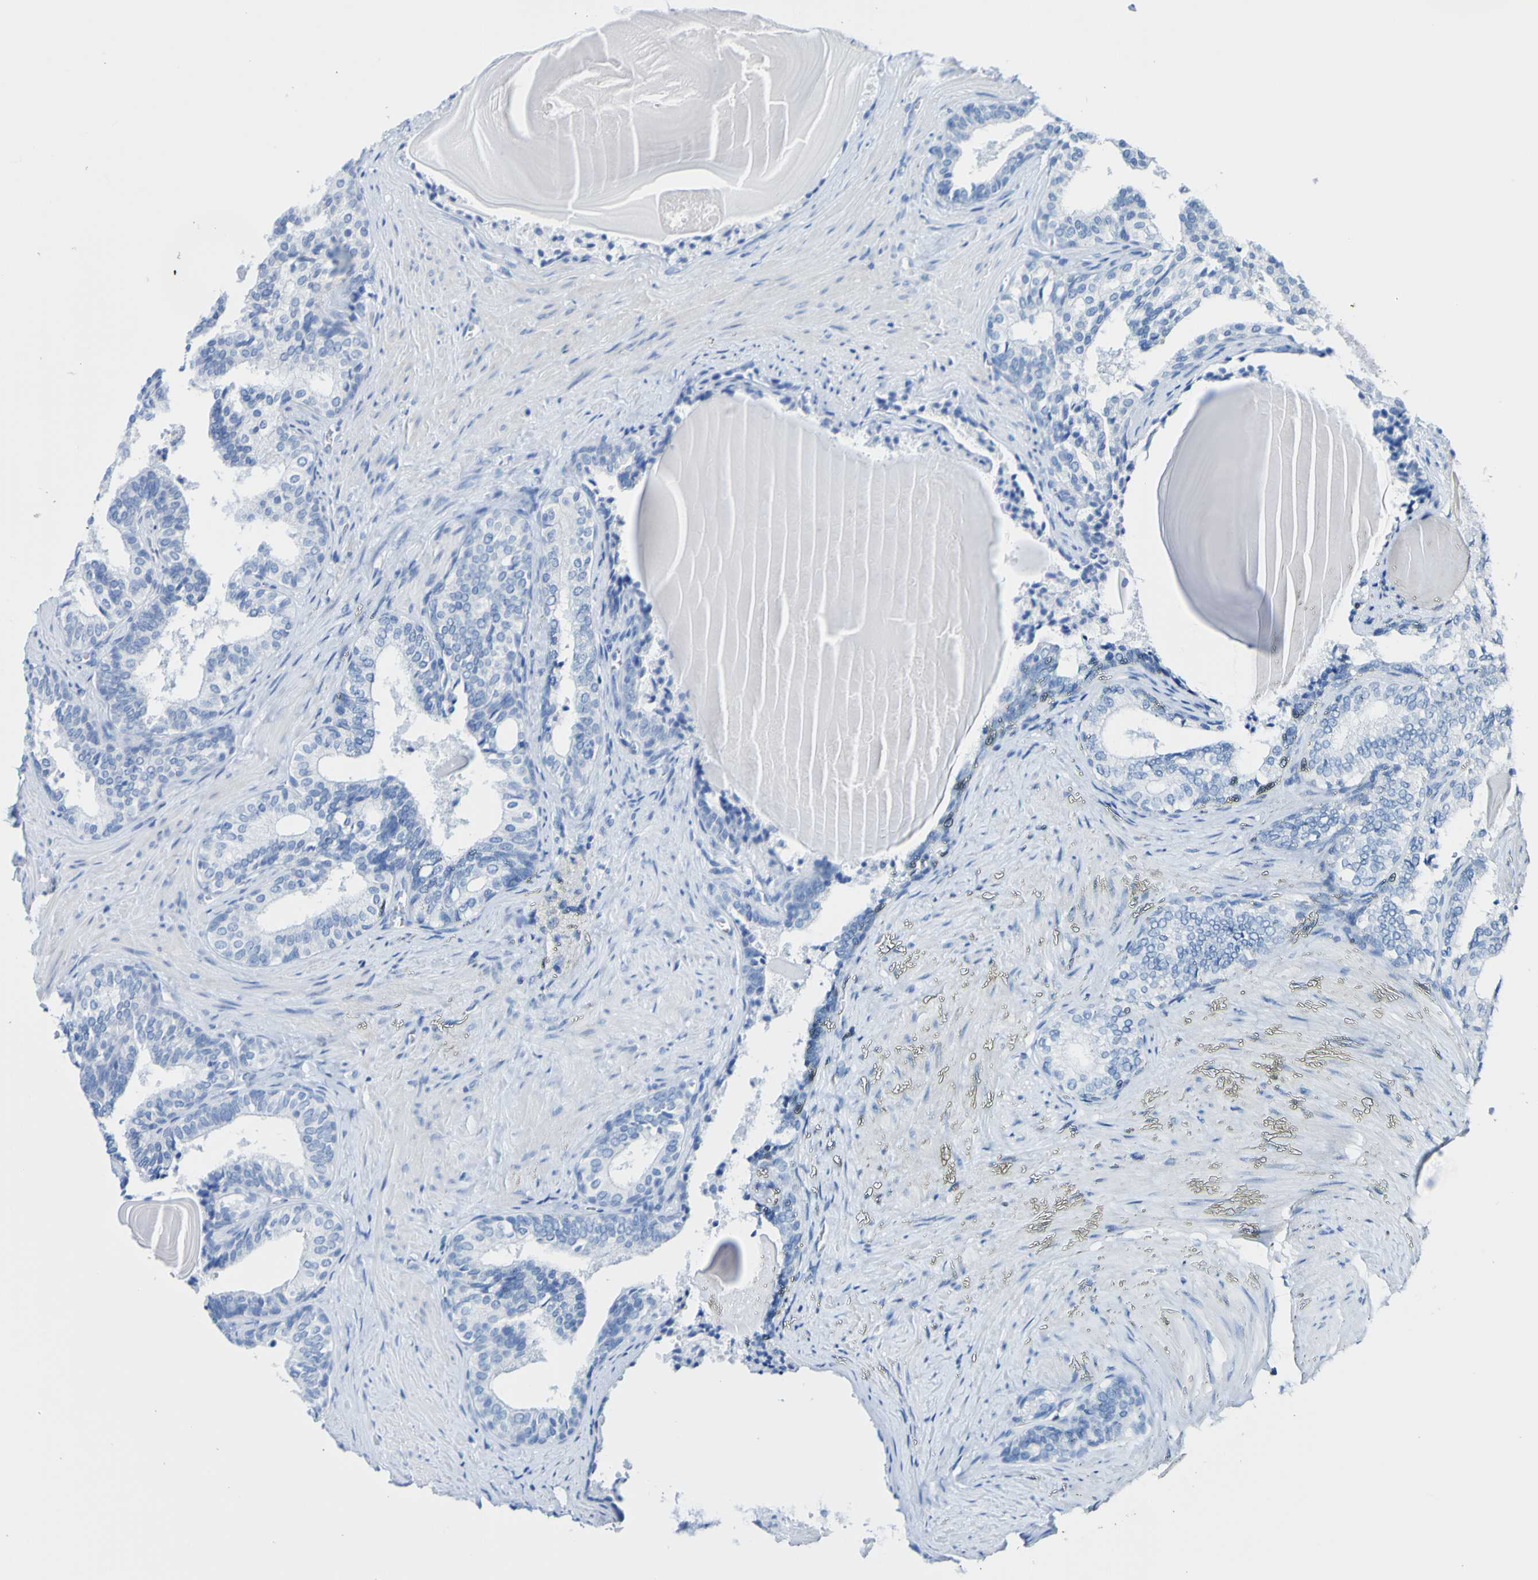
{"staining": {"intensity": "negative", "quantity": "none", "location": "none"}, "tissue": "prostate cancer", "cell_type": "Tumor cells", "image_type": "cancer", "snomed": [{"axis": "morphology", "description": "Adenocarcinoma, Low grade"}, {"axis": "topography", "description": "Prostate"}], "caption": "Tumor cells show no significant expression in prostate cancer.", "gene": "ACMSD", "patient": {"sex": "male", "age": 60}}